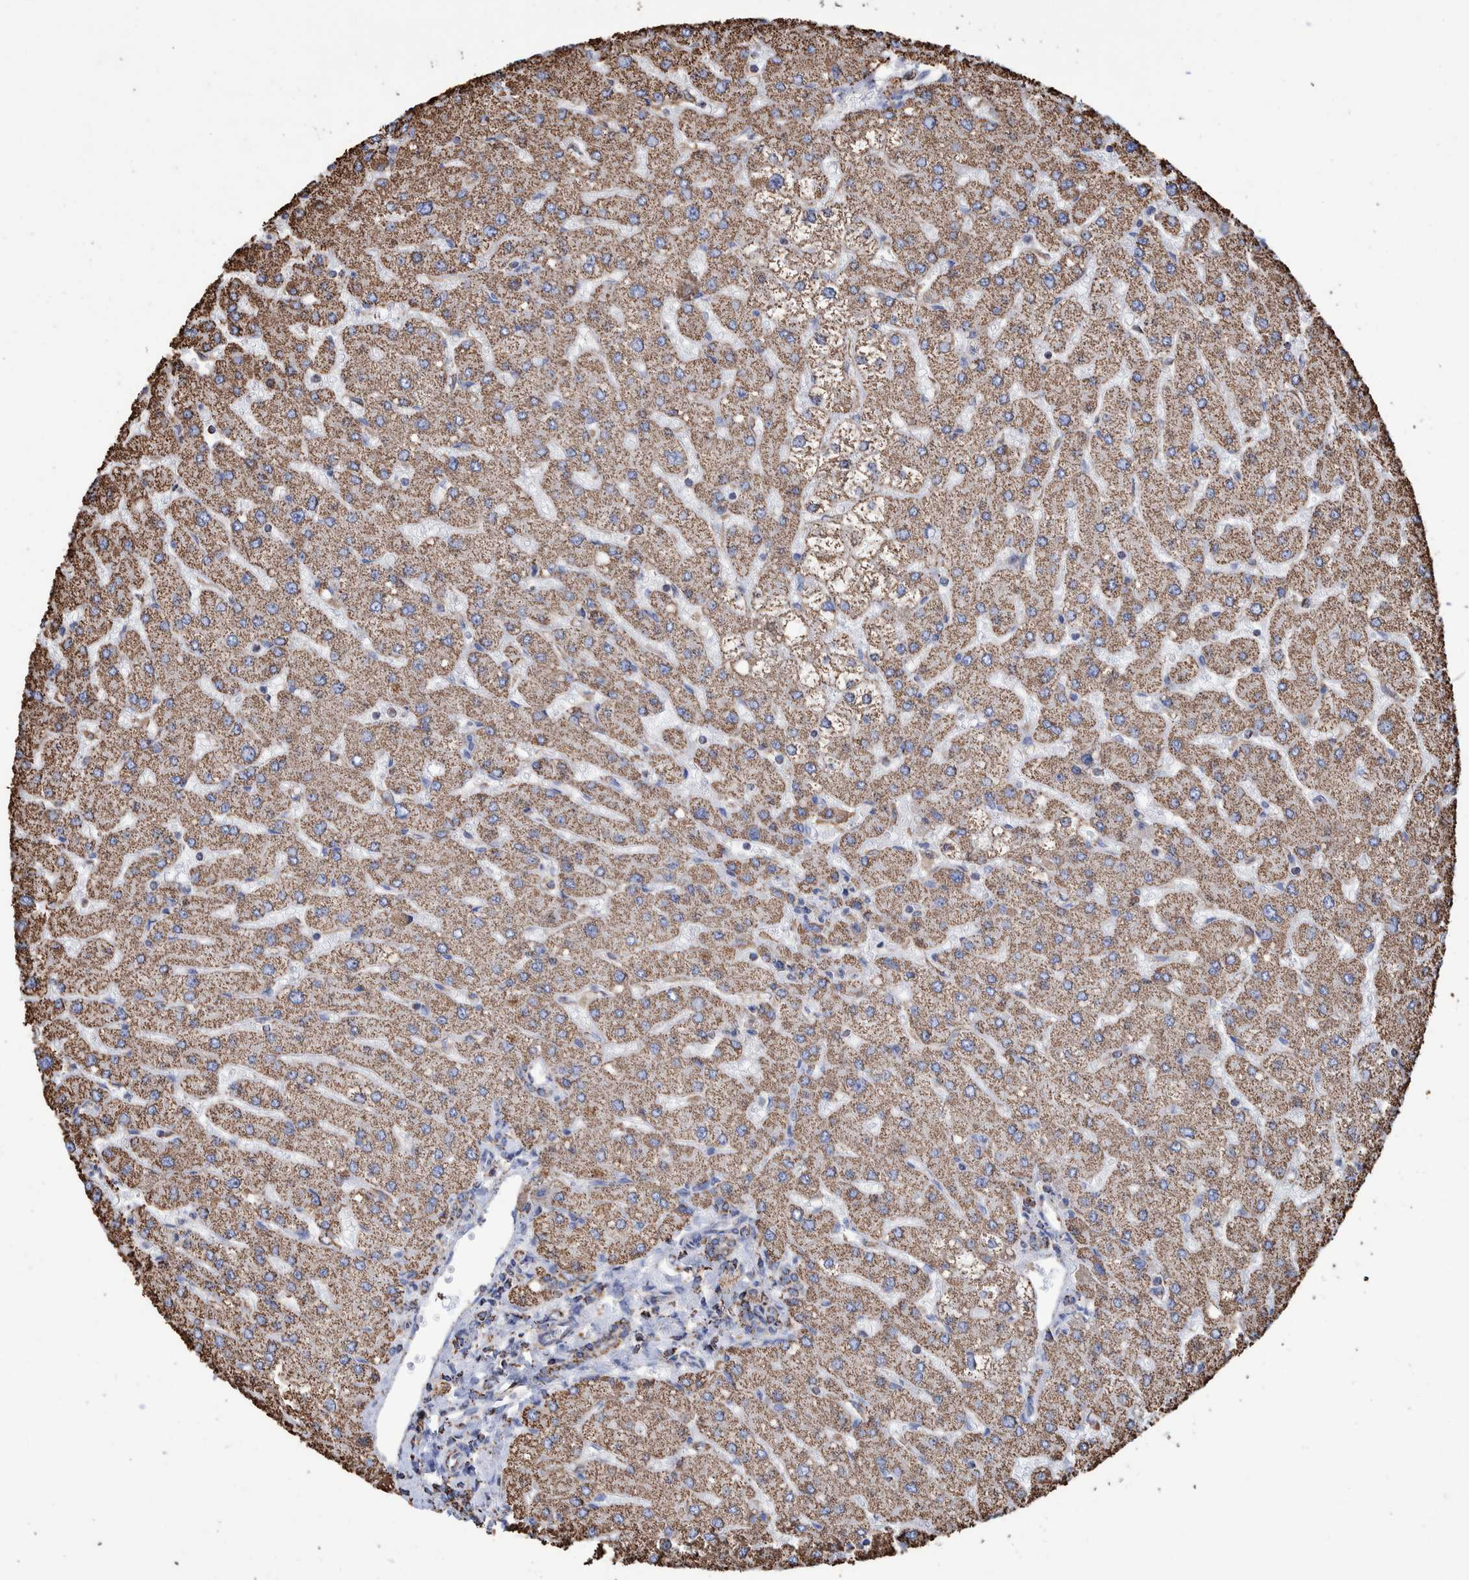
{"staining": {"intensity": "moderate", "quantity": ">75%", "location": "cytoplasmic/membranous"}, "tissue": "liver", "cell_type": "Cholangiocytes", "image_type": "normal", "snomed": [{"axis": "morphology", "description": "Normal tissue, NOS"}, {"axis": "topography", "description": "Liver"}], "caption": "Immunohistochemical staining of normal liver exhibits moderate cytoplasmic/membranous protein staining in about >75% of cholangiocytes.", "gene": "VPS26C", "patient": {"sex": "male", "age": 55}}